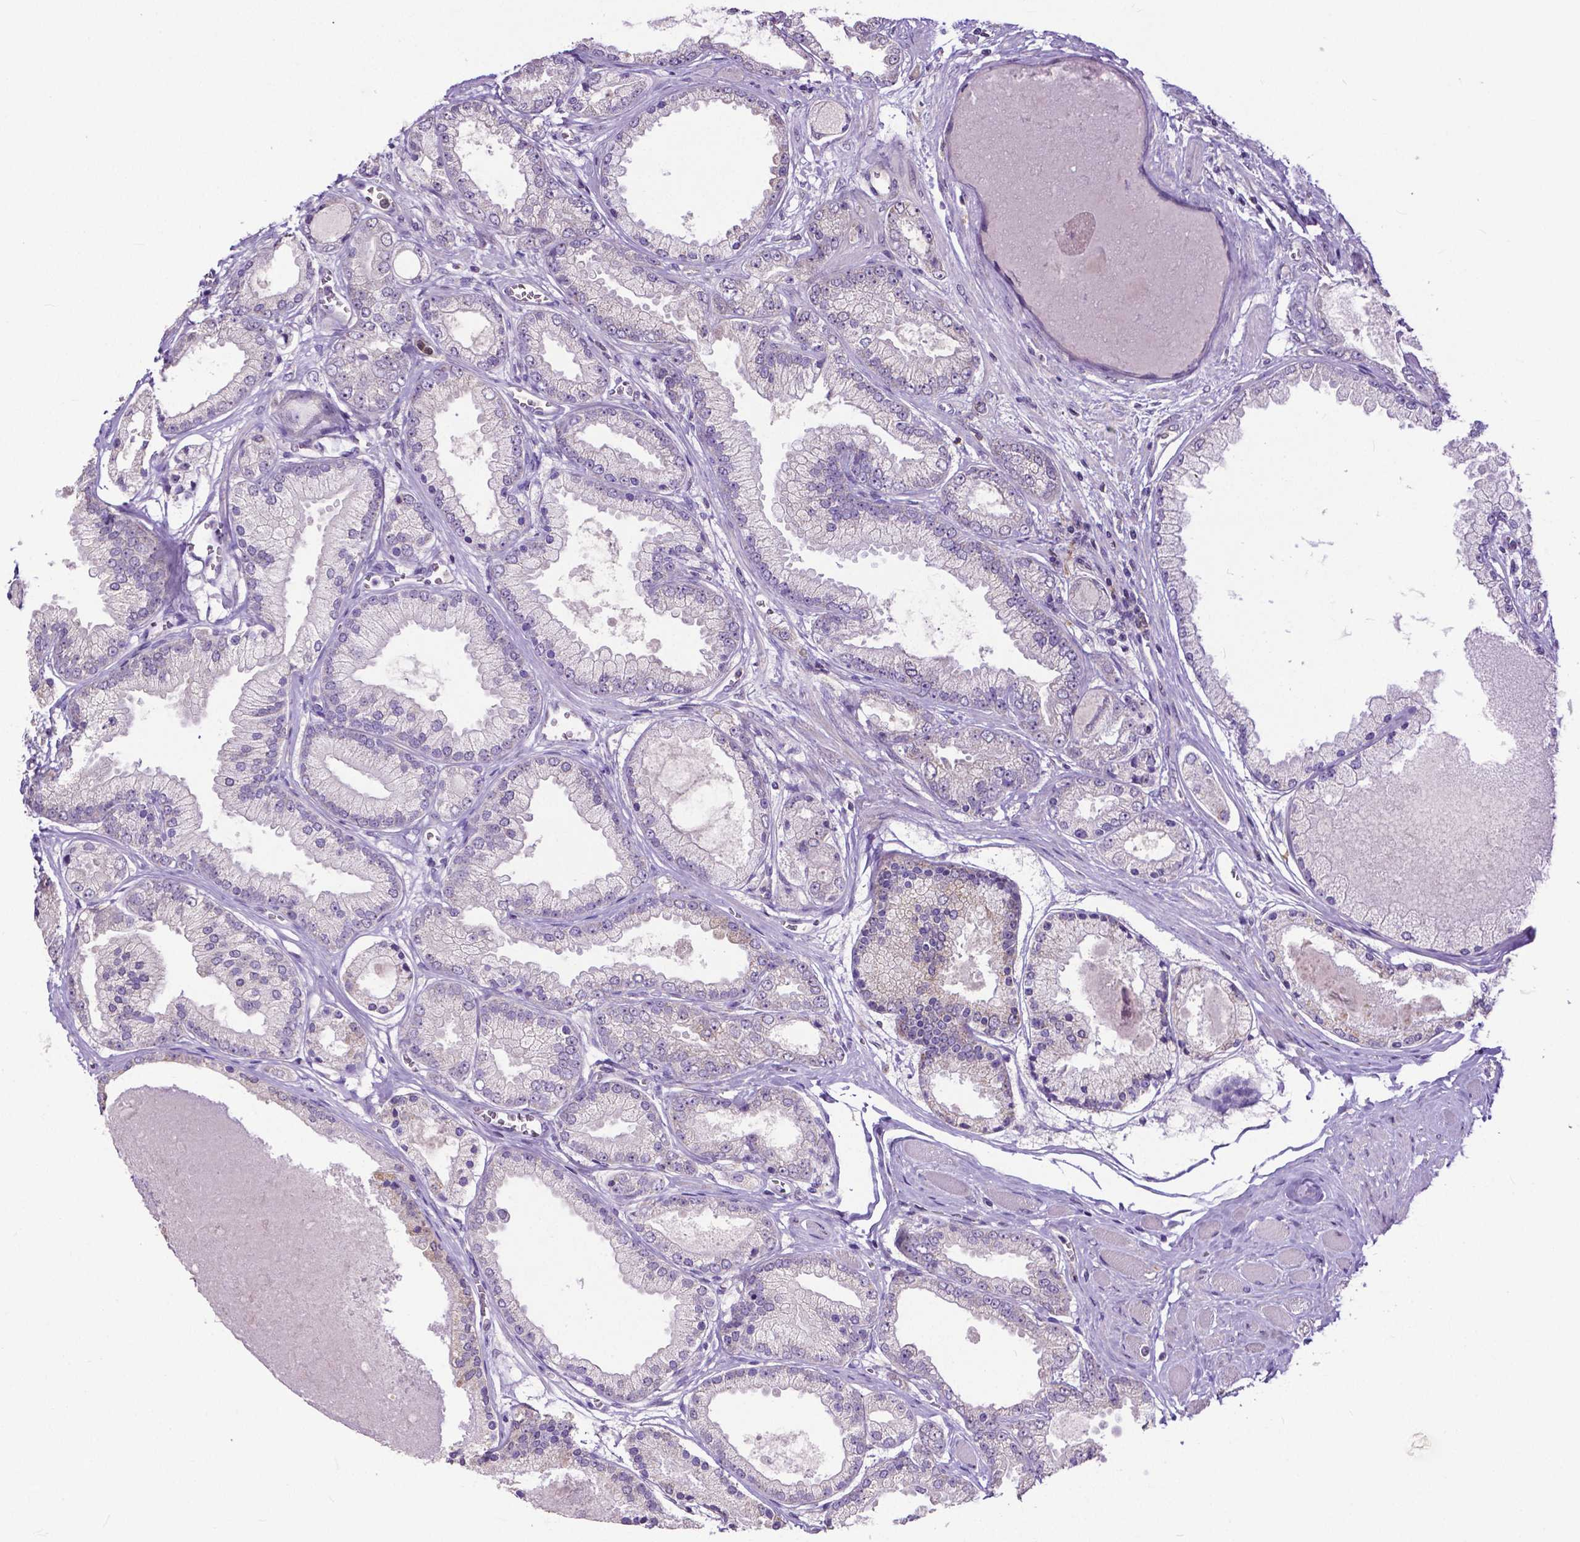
{"staining": {"intensity": "negative", "quantity": "none", "location": "none"}, "tissue": "prostate cancer", "cell_type": "Tumor cells", "image_type": "cancer", "snomed": [{"axis": "morphology", "description": "Adenocarcinoma, High grade"}, {"axis": "topography", "description": "Prostate"}], "caption": "Immunohistochemistry of adenocarcinoma (high-grade) (prostate) demonstrates no staining in tumor cells.", "gene": "MCL1", "patient": {"sex": "male", "age": 67}}